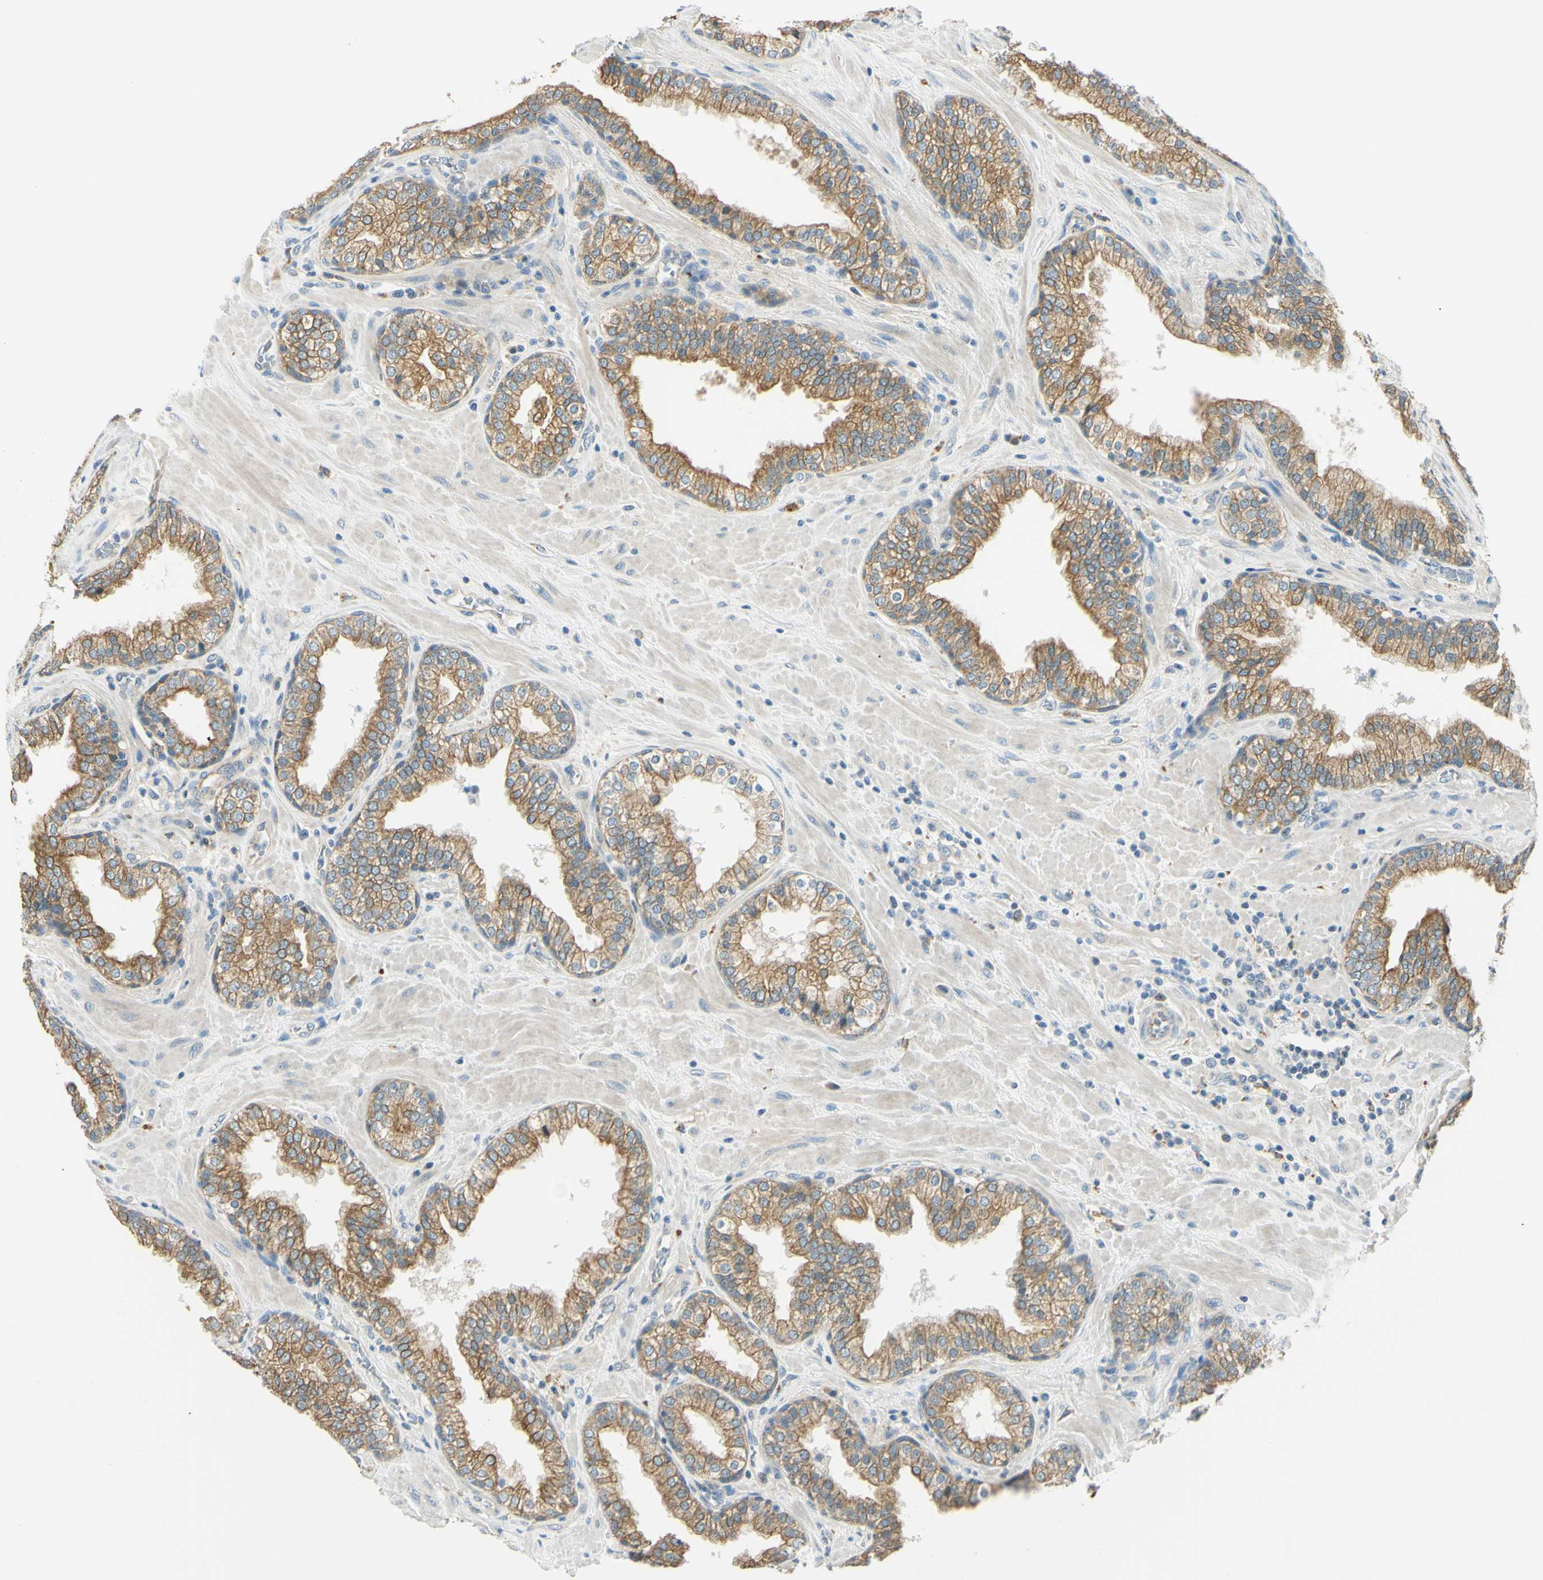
{"staining": {"intensity": "moderate", "quantity": ">75%", "location": "cytoplasmic/membranous"}, "tissue": "prostate", "cell_type": "Glandular cells", "image_type": "normal", "snomed": [{"axis": "morphology", "description": "Normal tissue, NOS"}, {"axis": "topography", "description": "Prostate"}], "caption": "Immunohistochemical staining of unremarkable human prostate demonstrates >75% levels of moderate cytoplasmic/membranous protein expression in about >75% of glandular cells.", "gene": "LAMA3", "patient": {"sex": "male", "age": 51}}